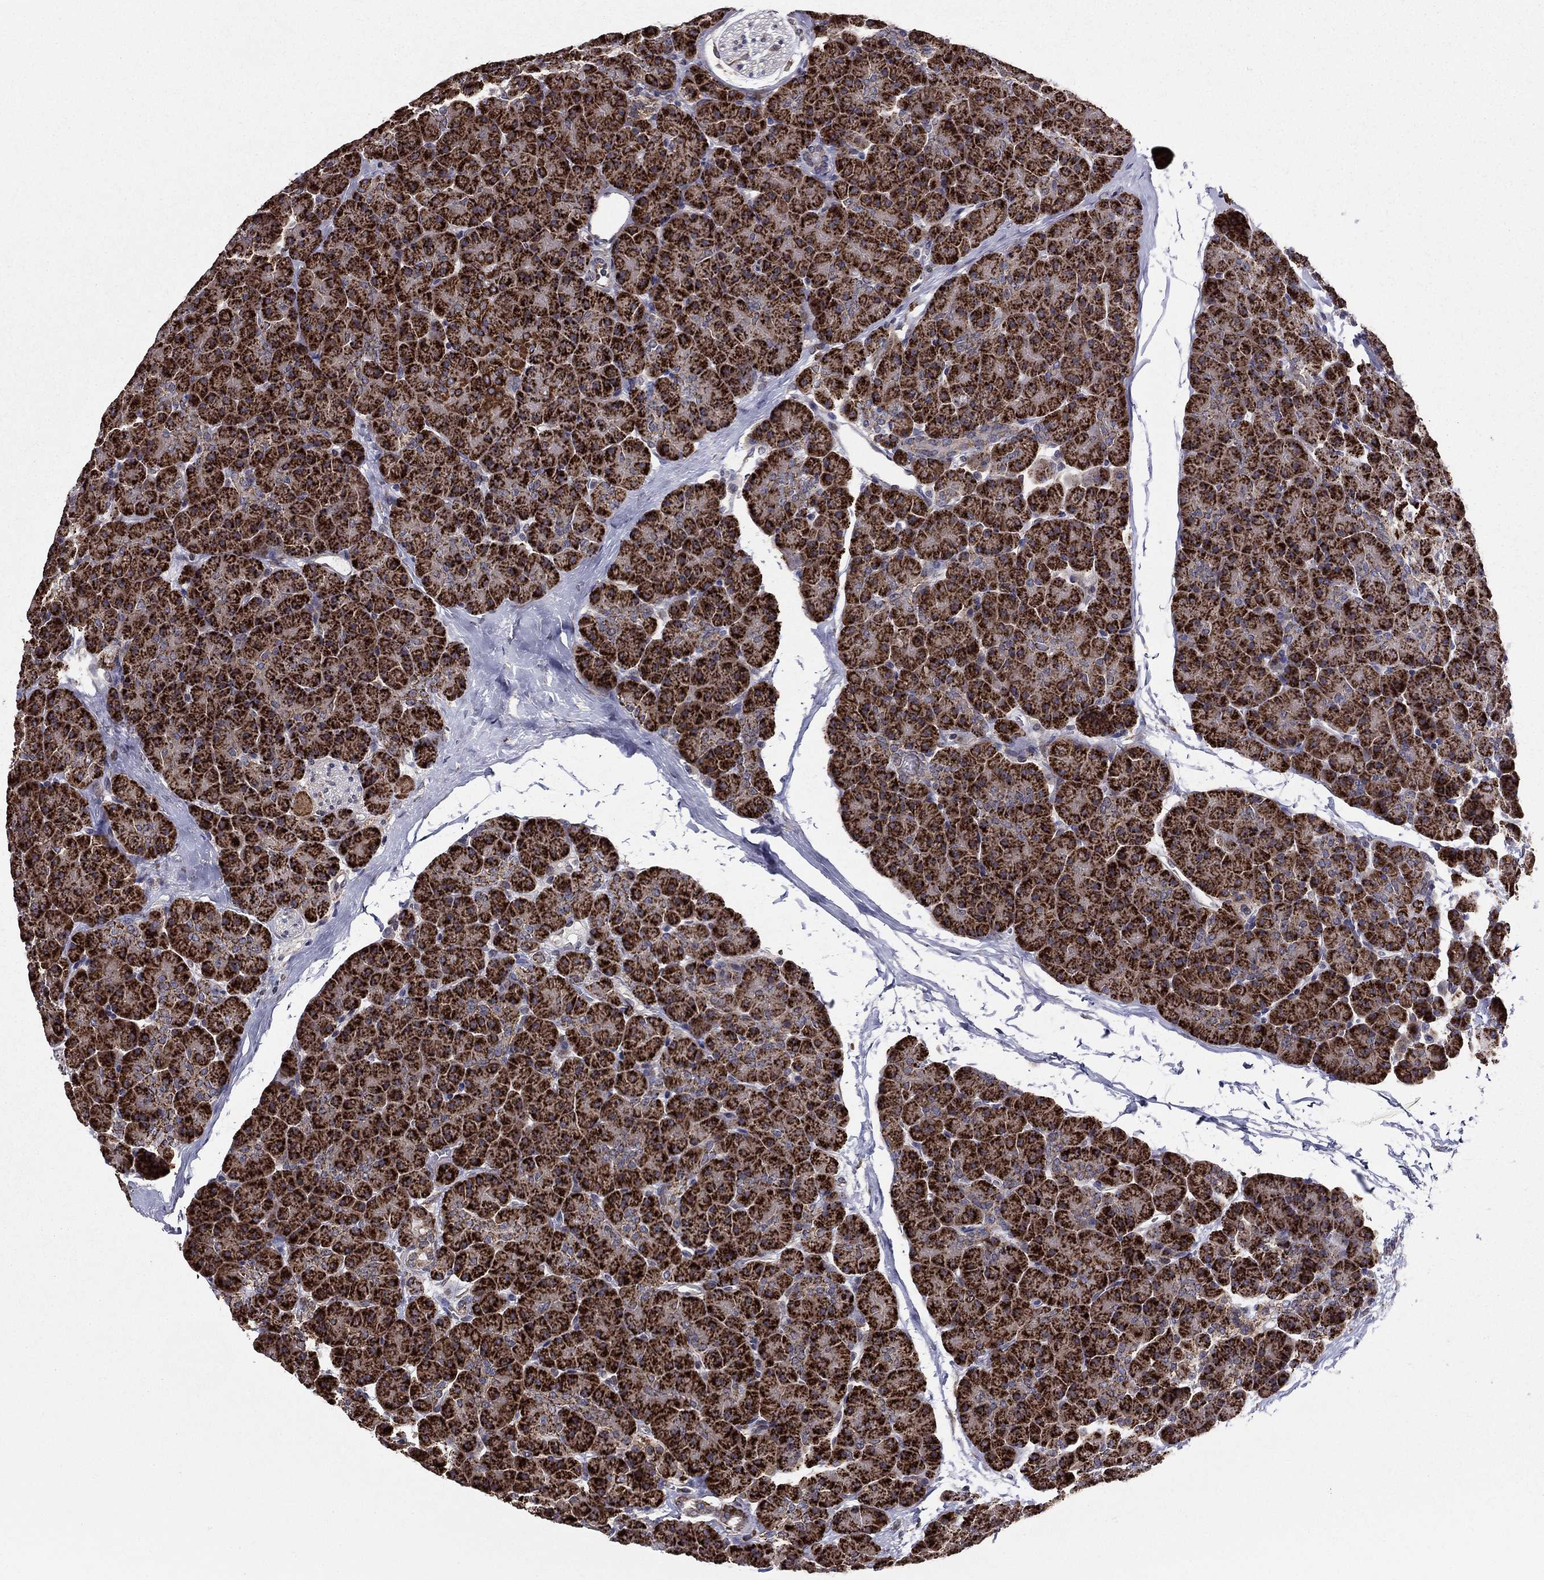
{"staining": {"intensity": "strong", "quantity": ">75%", "location": "cytoplasmic/membranous"}, "tissue": "pancreas", "cell_type": "Exocrine glandular cells", "image_type": "normal", "snomed": [{"axis": "morphology", "description": "Normal tissue, NOS"}, {"axis": "topography", "description": "Pancreas"}], "caption": "IHC staining of benign pancreas, which displays high levels of strong cytoplasmic/membranous positivity in approximately >75% of exocrine glandular cells indicating strong cytoplasmic/membranous protein positivity. The staining was performed using DAB (brown) for protein detection and nuclei were counterstained in hematoxylin (blue).", "gene": "NKIRAS1", "patient": {"sex": "female", "age": 44}}